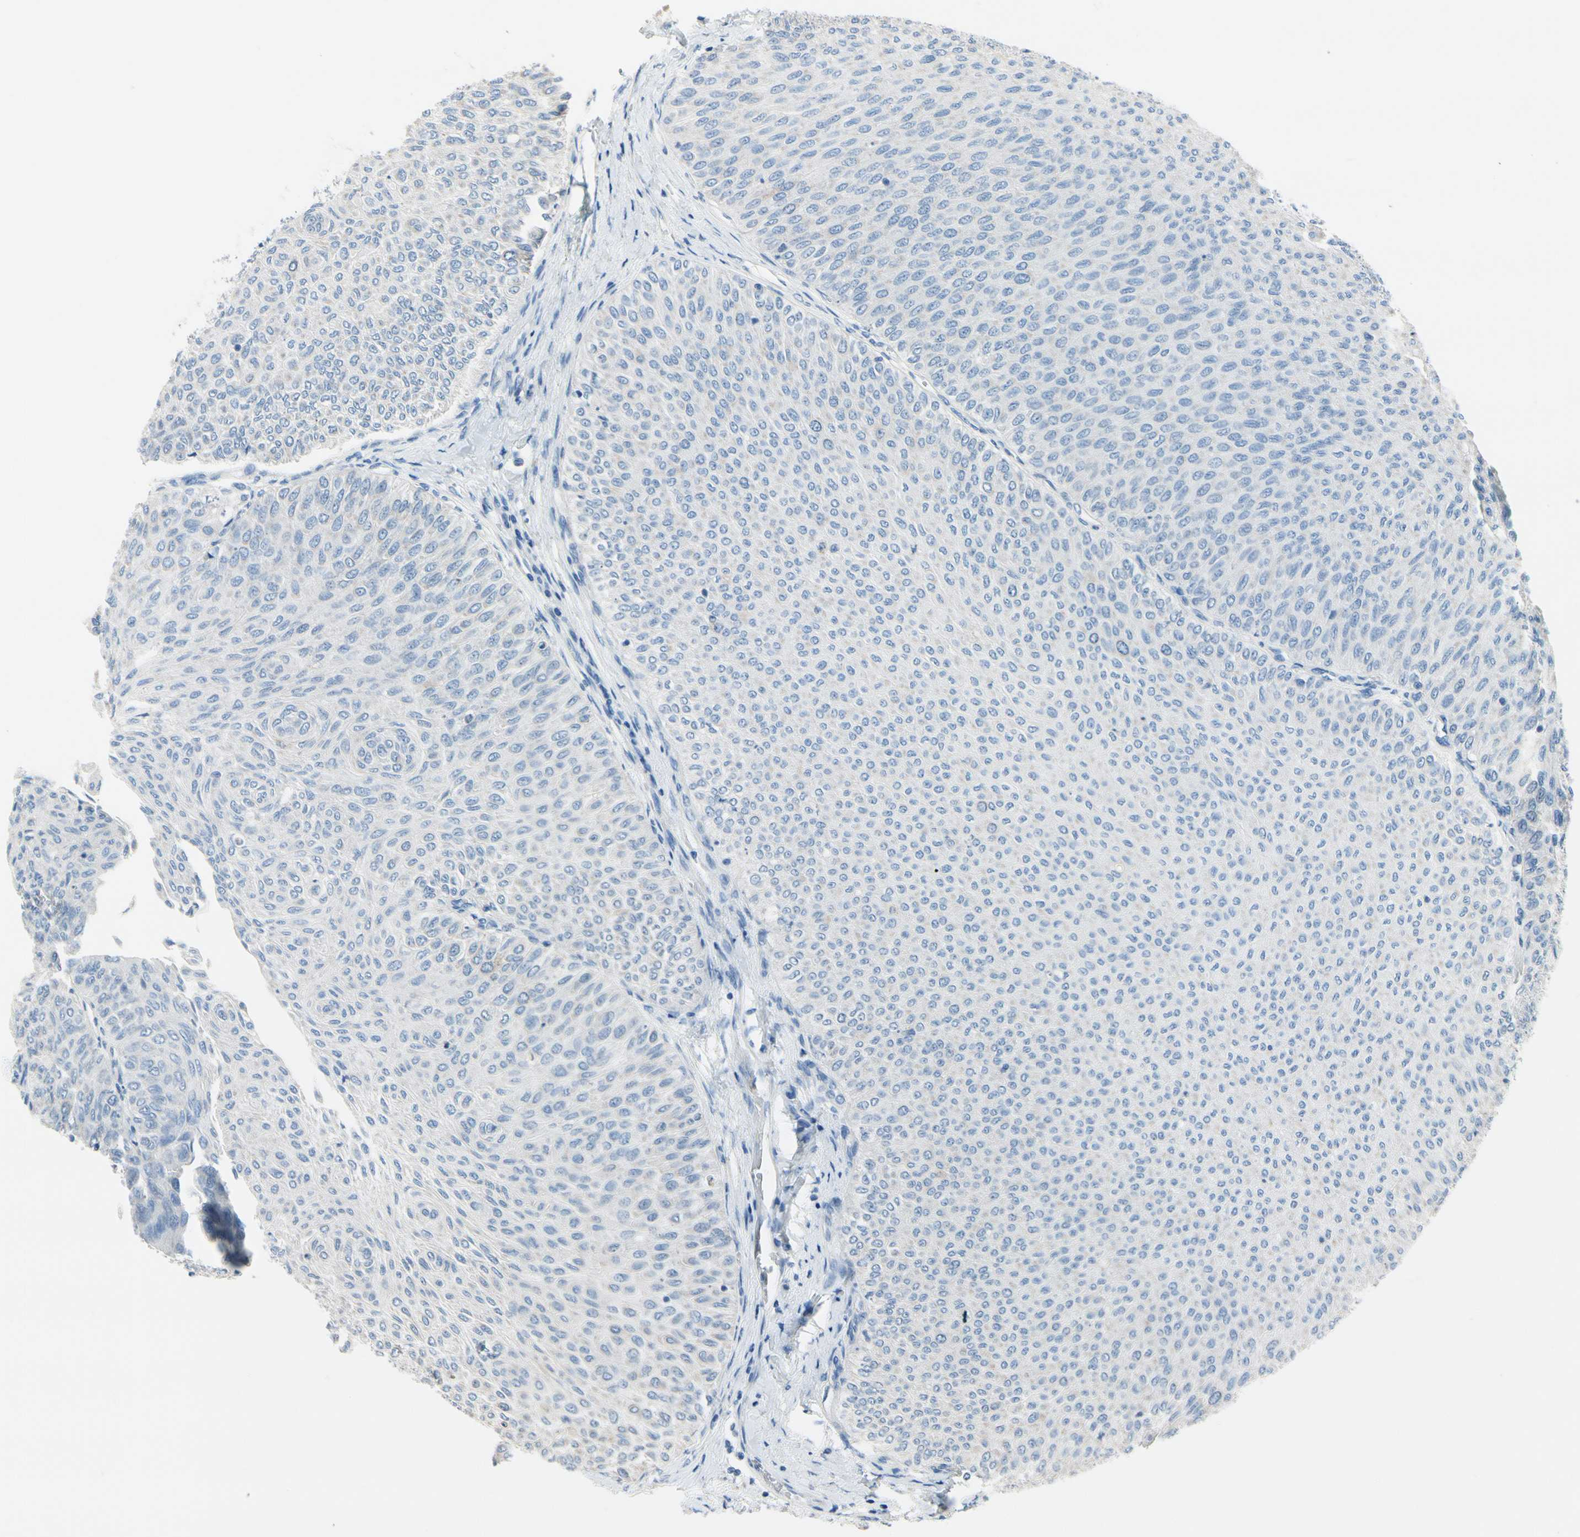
{"staining": {"intensity": "negative", "quantity": "none", "location": "none"}, "tissue": "urothelial cancer", "cell_type": "Tumor cells", "image_type": "cancer", "snomed": [{"axis": "morphology", "description": "Urothelial carcinoma, Low grade"}, {"axis": "topography", "description": "Urinary bladder"}], "caption": "Tumor cells show no significant protein expression in urothelial cancer. The staining is performed using DAB brown chromogen with nuclei counter-stained in using hematoxylin.", "gene": "CKAP2", "patient": {"sex": "male", "age": 78}}